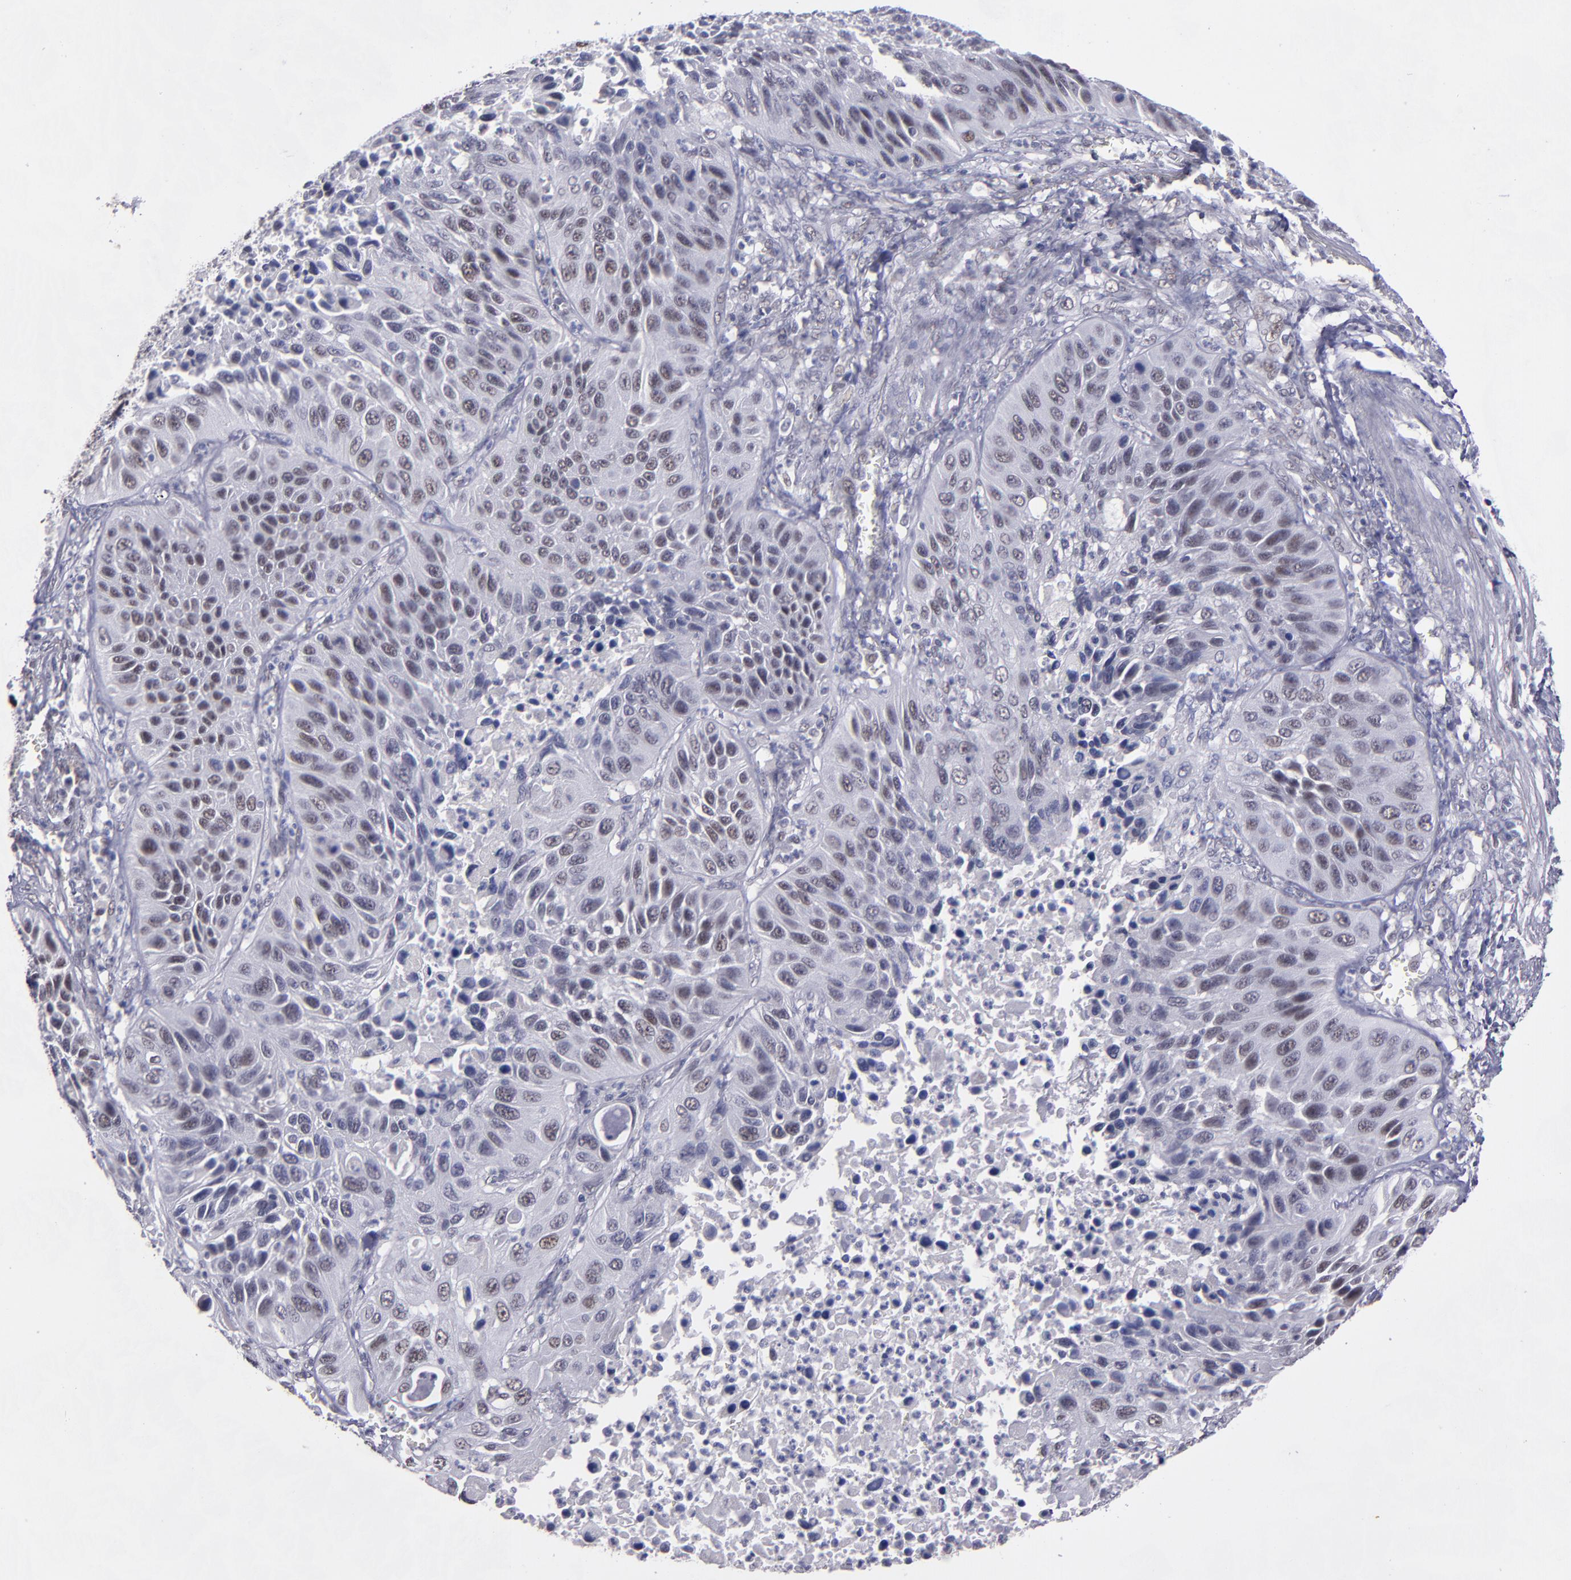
{"staining": {"intensity": "weak", "quantity": "25%-75%", "location": "nuclear"}, "tissue": "lung cancer", "cell_type": "Tumor cells", "image_type": "cancer", "snomed": [{"axis": "morphology", "description": "Squamous cell carcinoma, NOS"}, {"axis": "topography", "description": "Lung"}], "caption": "Protein staining of squamous cell carcinoma (lung) tissue demonstrates weak nuclear staining in about 25%-75% of tumor cells.", "gene": "OTUB2", "patient": {"sex": "female", "age": 76}}